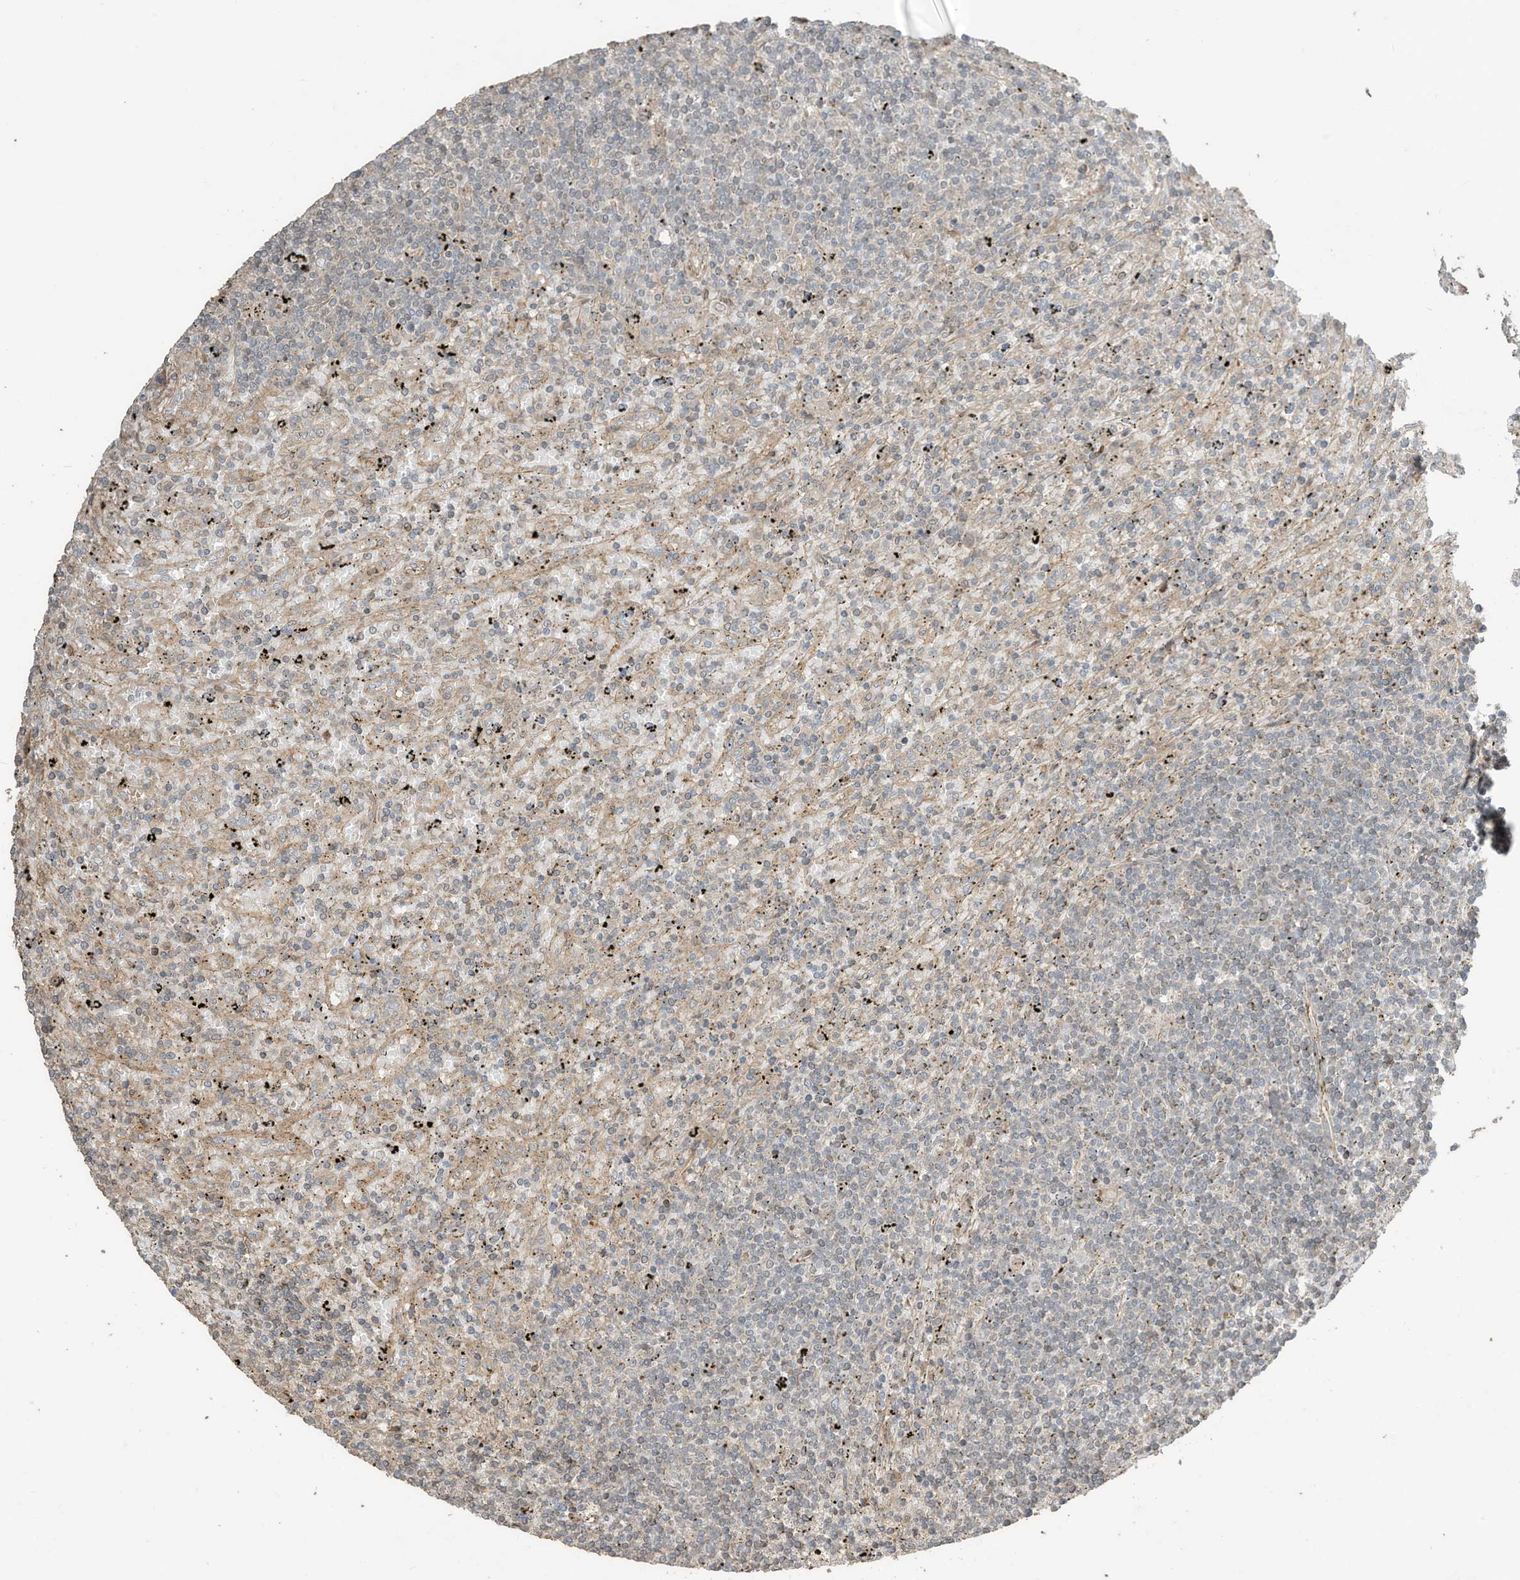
{"staining": {"intensity": "weak", "quantity": "<25%", "location": "cytoplasmic/membranous"}, "tissue": "lymphoma", "cell_type": "Tumor cells", "image_type": "cancer", "snomed": [{"axis": "morphology", "description": "Malignant lymphoma, non-Hodgkin's type, Low grade"}, {"axis": "topography", "description": "Spleen"}], "caption": "A high-resolution image shows immunohistochemistry (IHC) staining of lymphoma, which shows no significant positivity in tumor cells.", "gene": "ZNF653", "patient": {"sex": "male", "age": 76}}